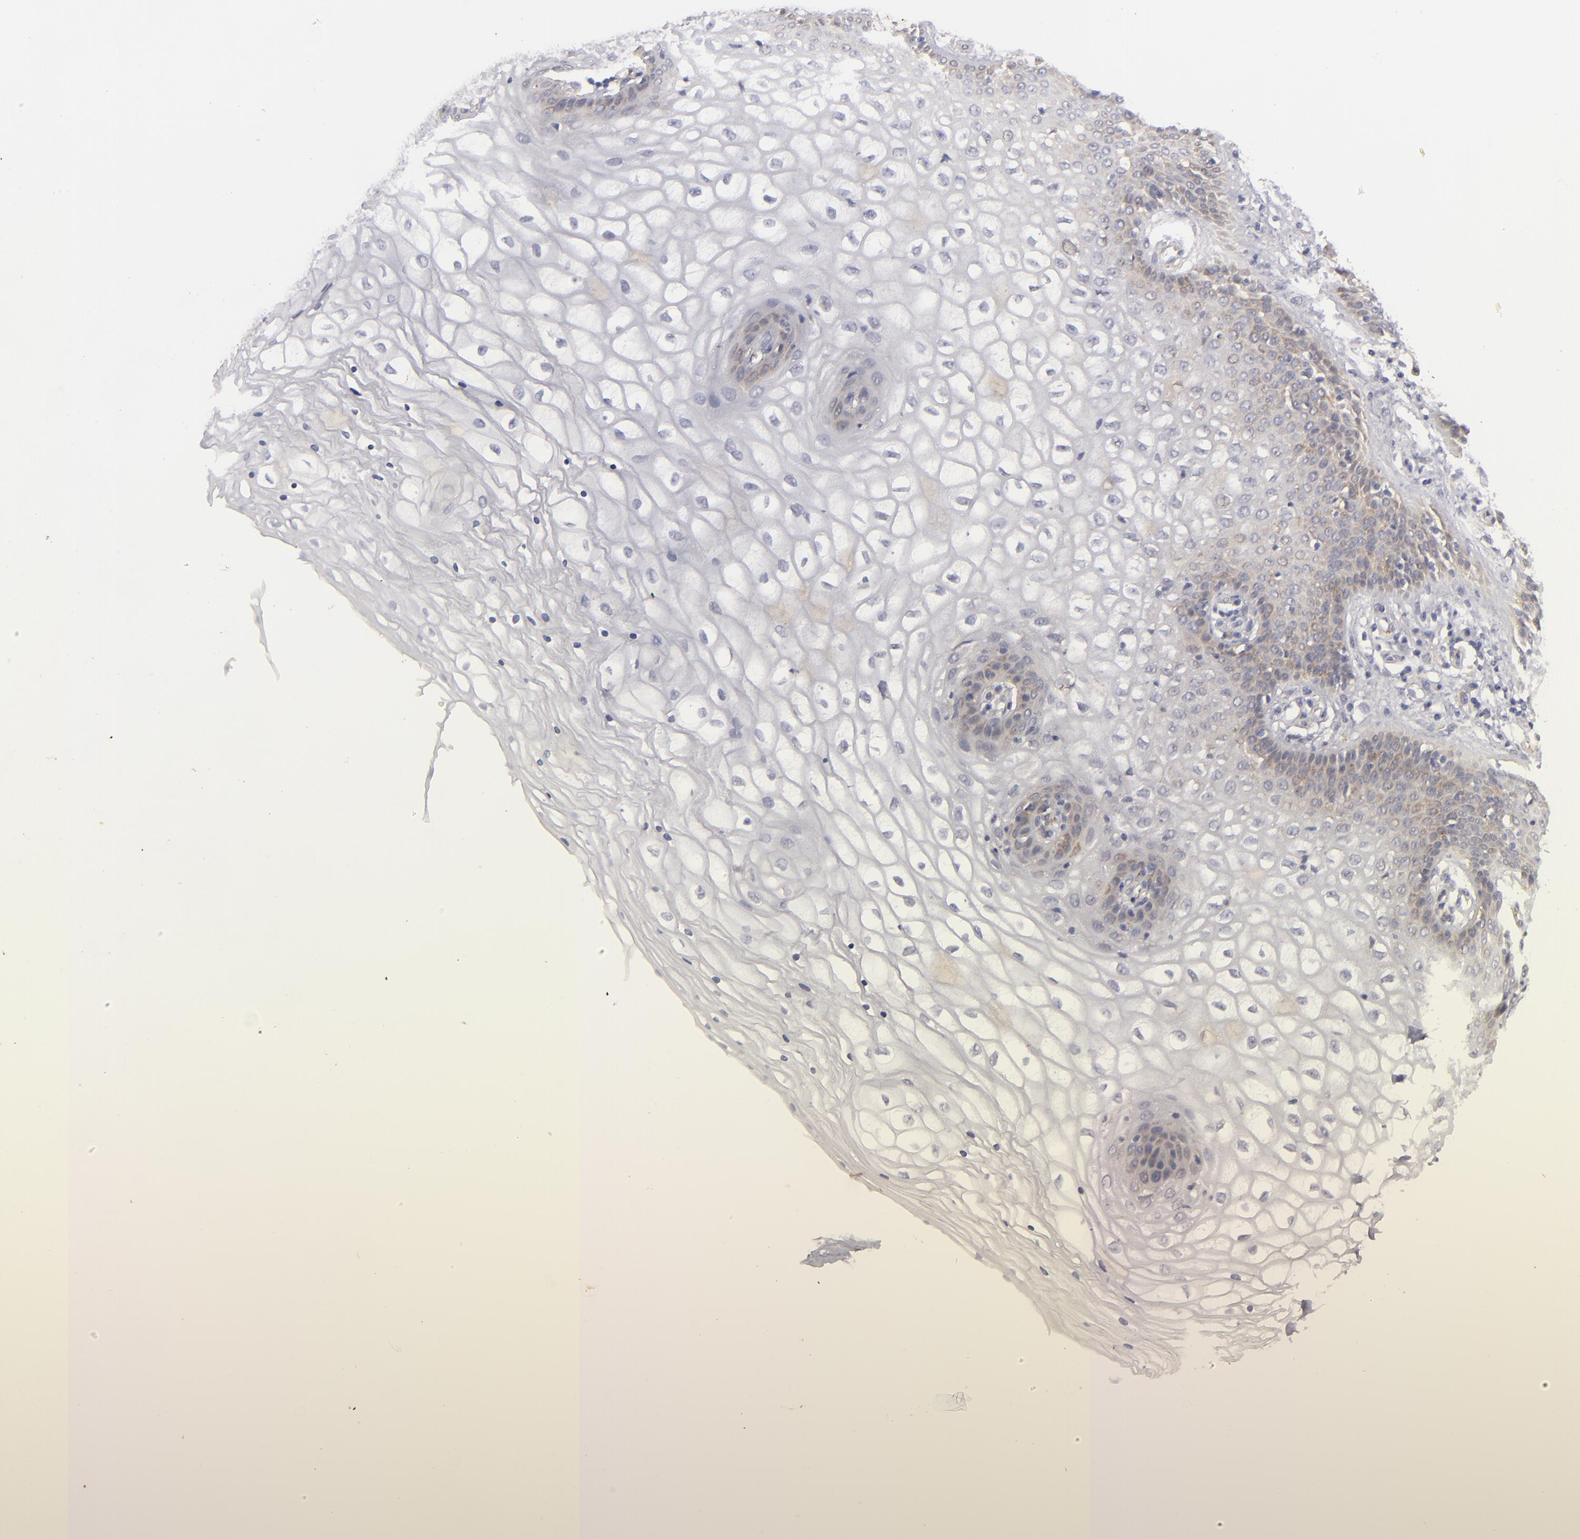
{"staining": {"intensity": "weak", "quantity": "<25%", "location": "cytoplasmic/membranous"}, "tissue": "vagina", "cell_type": "Squamous epithelial cells", "image_type": "normal", "snomed": [{"axis": "morphology", "description": "Normal tissue, NOS"}, {"axis": "topography", "description": "Vagina"}], "caption": "Histopathology image shows no significant protein expression in squamous epithelial cells of unremarkable vagina.", "gene": "ALCAM", "patient": {"sex": "female", "age": 34}}